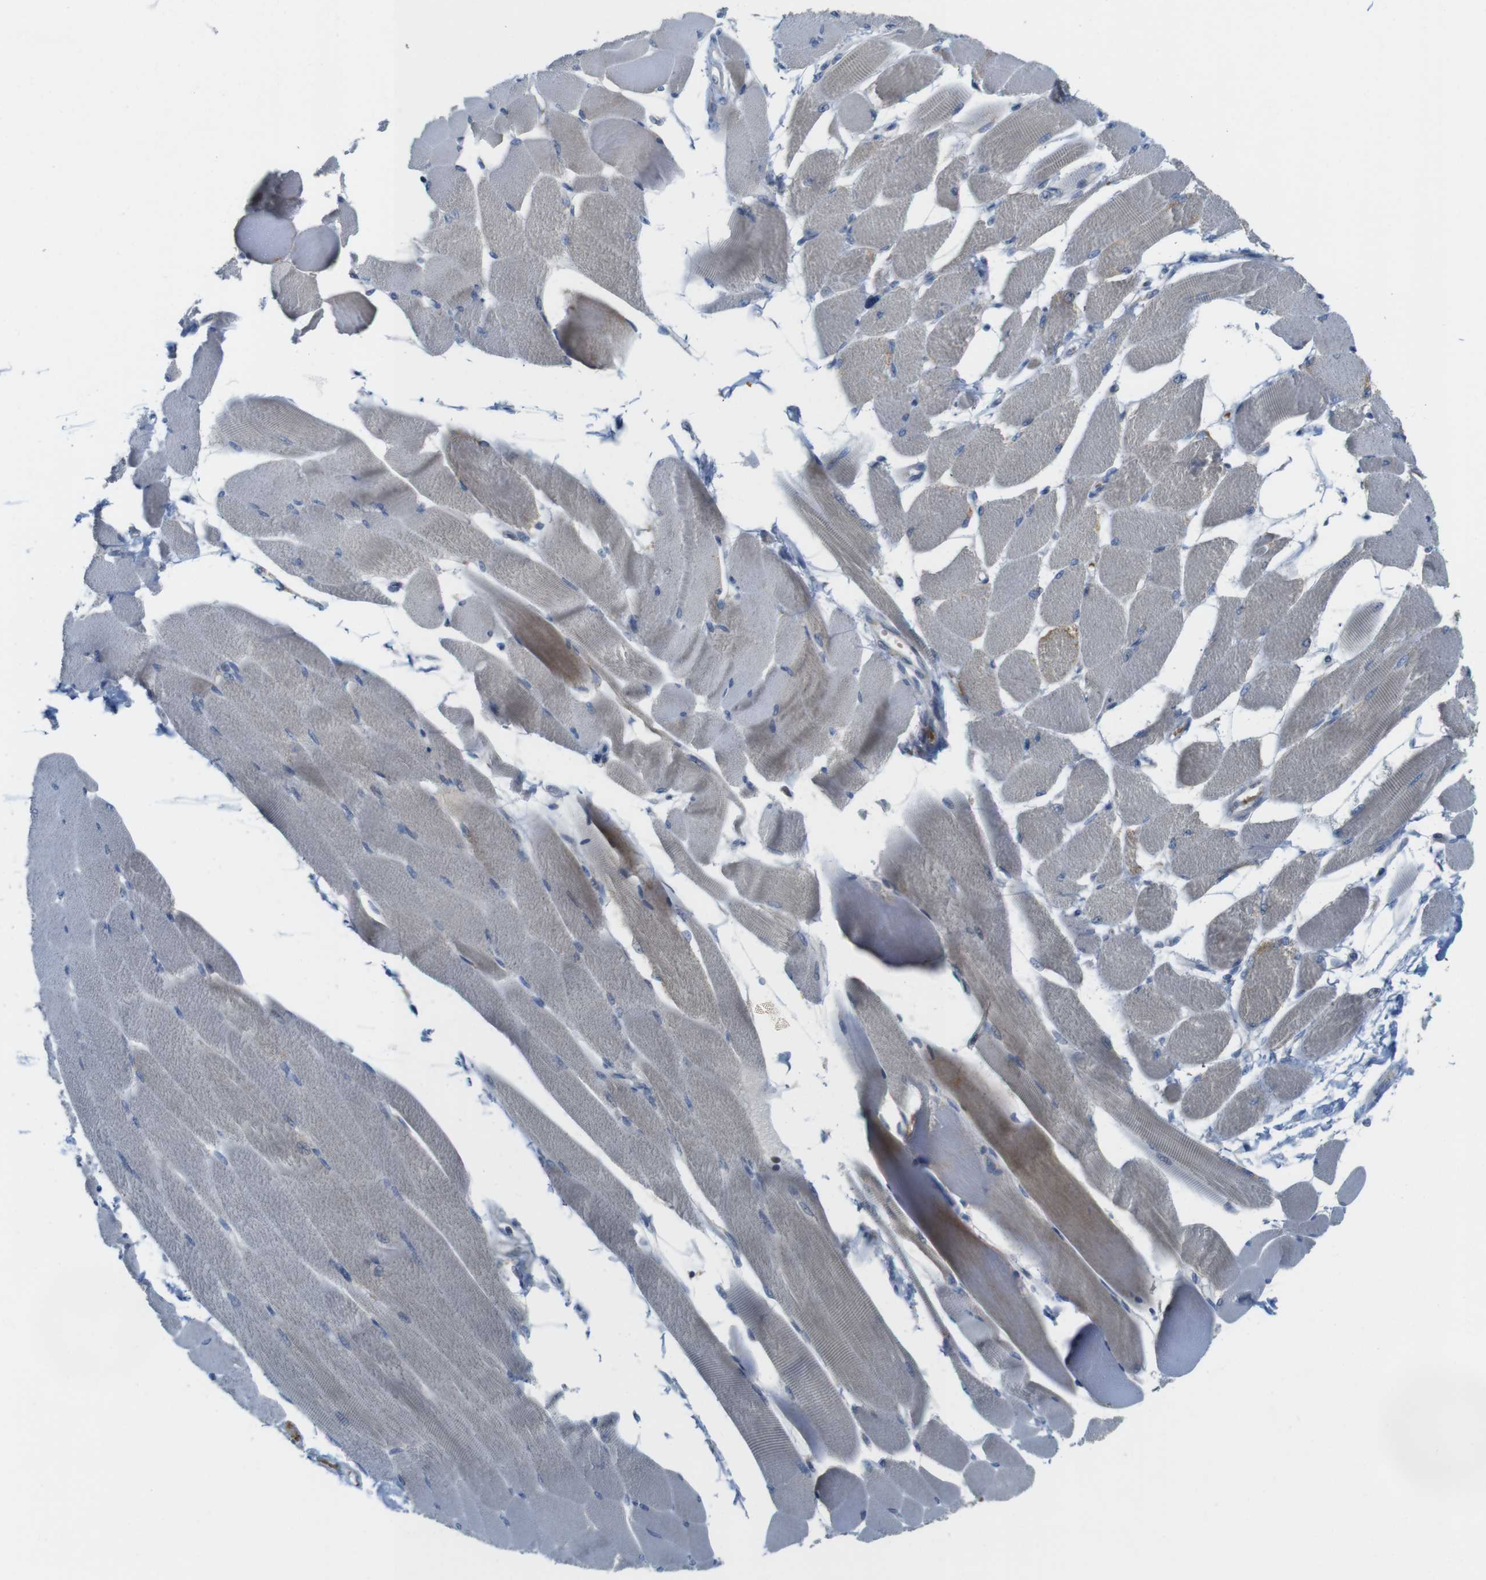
{"staining": {"intensity": "weak", "quantity": "25%-75%", "location": "cytoplasmic/membranous"}, "tissue": "skeletal muscle", "cell_type": "Myocytes", "image_type": "normal", "snomed": [{"axis": "morphology", "description": "Normal tissue, NOS"}, {"axis": "topography", "description": "Skeletal muscle"}, {"axis": "topography", "description": "Peripheral nerve tissue"}], "caption": "The immunohistochemical stain labels weak cytoplasmic/membranous staining in myocytes of benign skeletal muscle. The staining was performed using DAB (3,3'-diaminobenzidine) to visualize the protein expression in brown, while the nuclei were stained in blue with hematoxylin (Magnification: 20x).", "gene": "MARCHF1", "patient": {"sex": "female", "age": 84}}